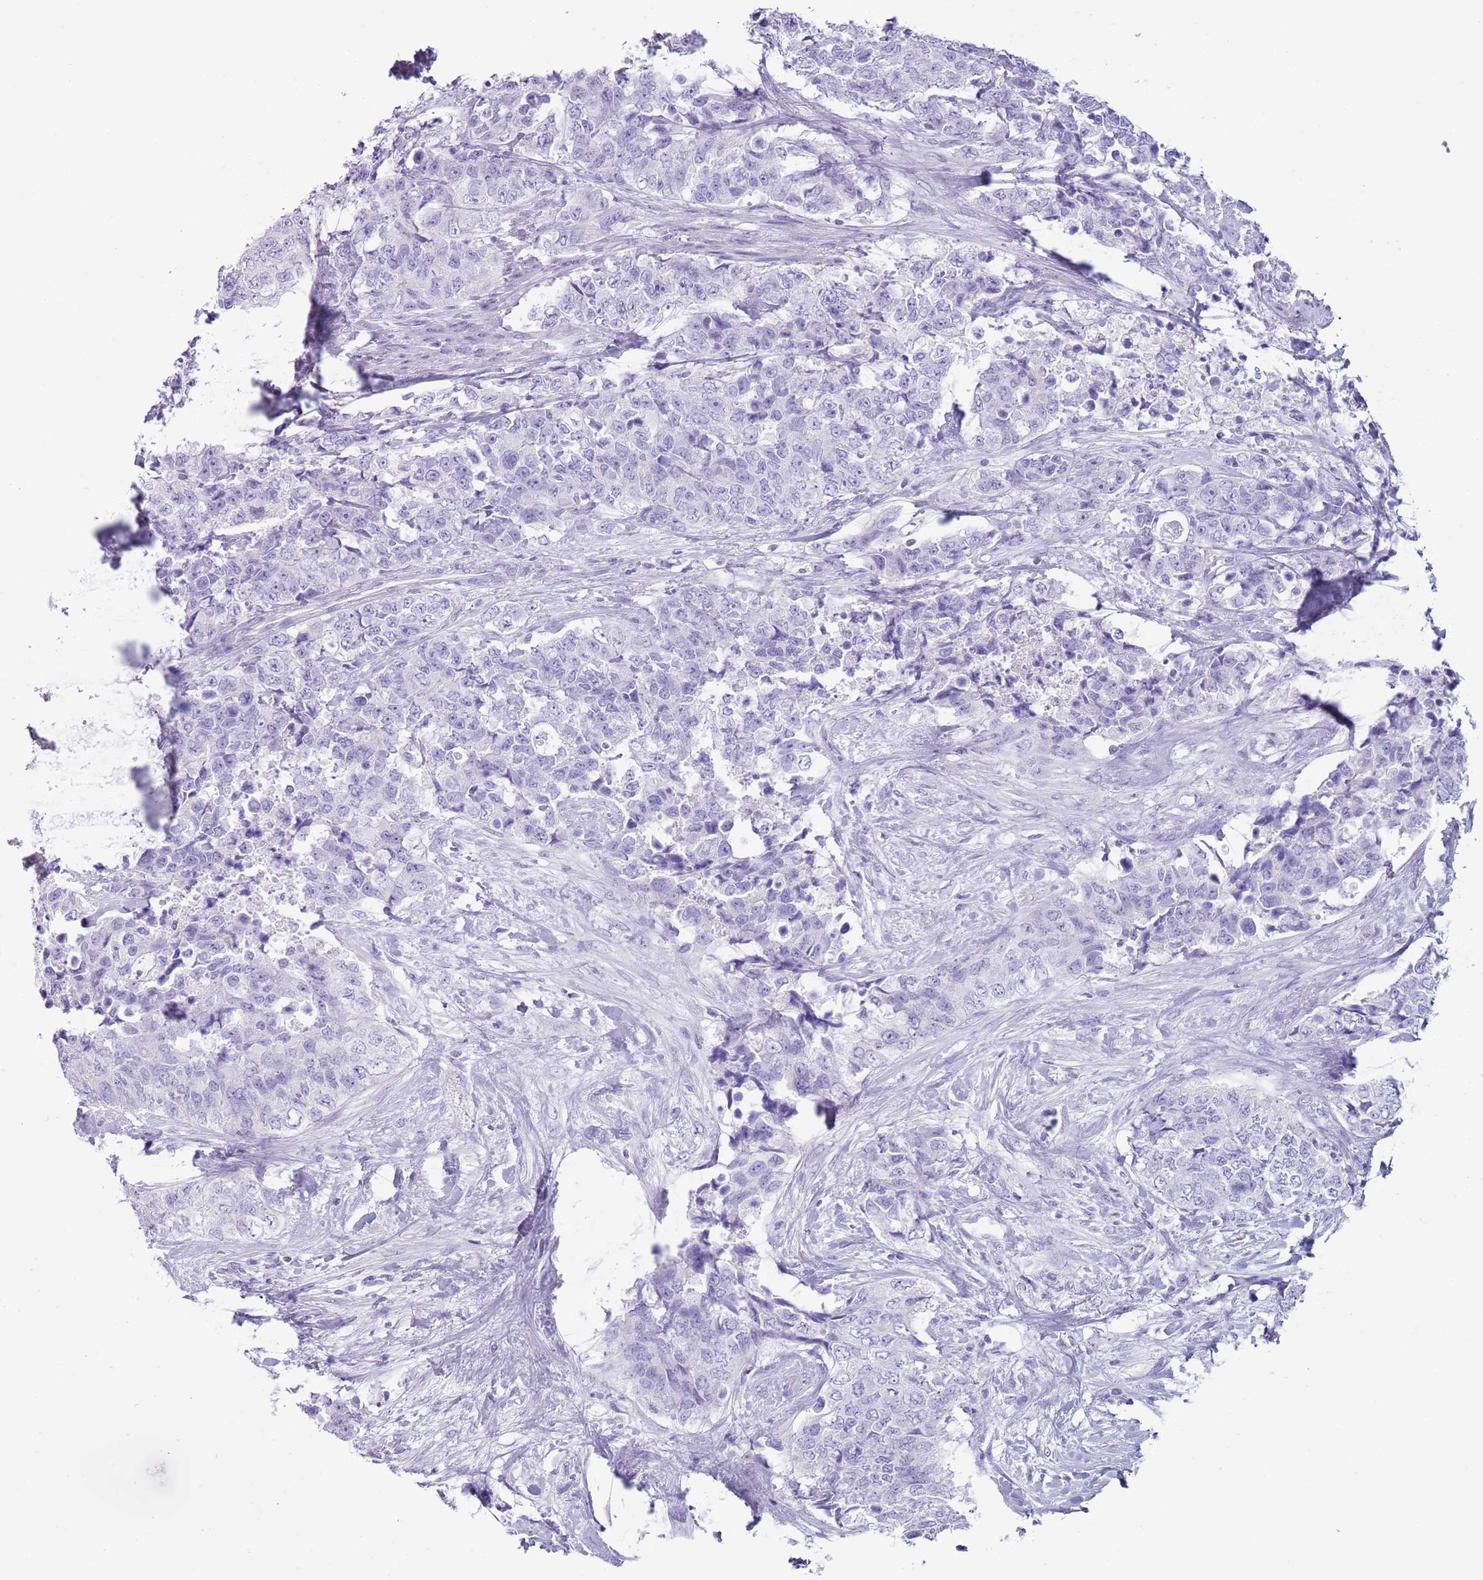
{"staining": {"intensity": "negative", "quantity": "none", "location": "none"}, "tissue": "urothelial cancer", "cell_type": "Tumor cells", "image_type": "cancer", "snomed": [{"axis": "morphology", "description": "Urothelial carcinoma, High grade"}, {"axis": "topography", "description": "Urinary bladder"}], "caption": "Immunohistochemistry (IHC) histopathology image of neoplastic tissue: urothelial cancer stained with DAB displays no significant protein staining in tumor cells.", "gene": "NBPF20", "patient": {"sex": "female", "age": 78}}